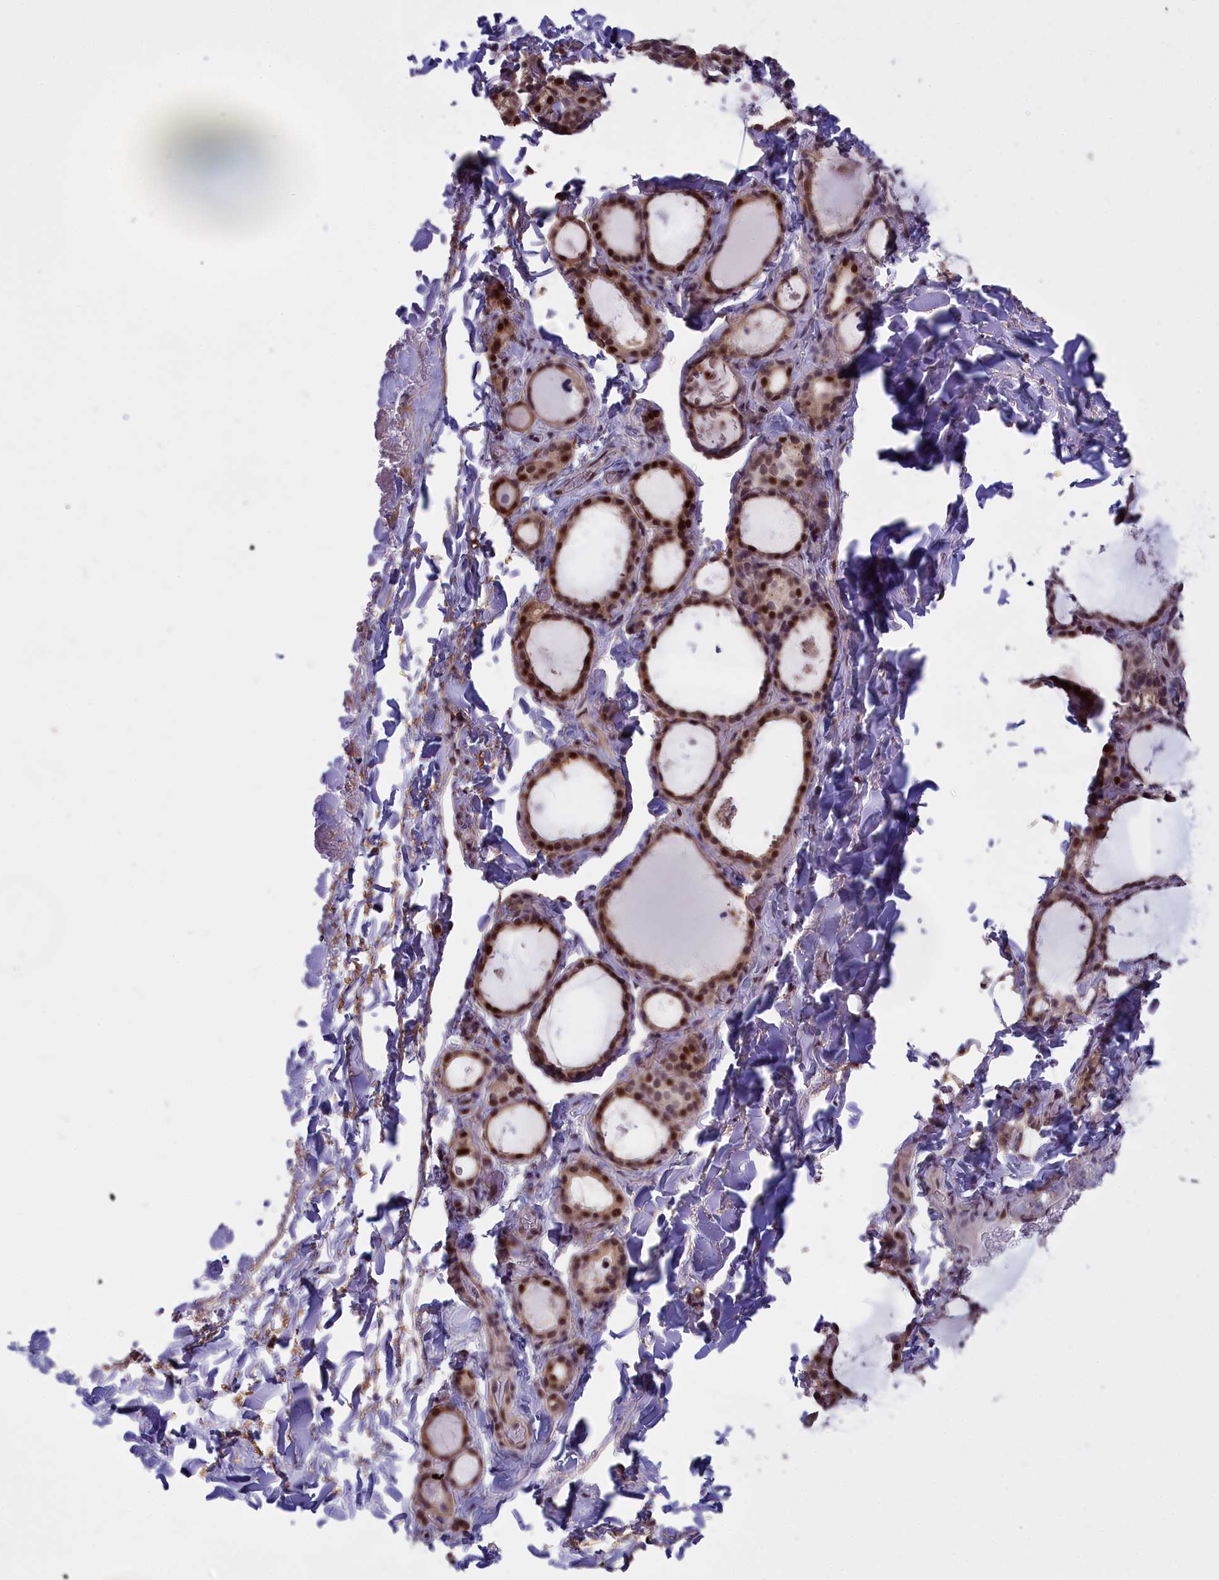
{"staining": {"intensity": "moderate", "quantity": ">75%", "location": "nuclear"}, "tissue": "thyroid gland", "cell_type": "Glandular cells", "image_type": "normal", "snomed": [{"axis": "morphology", "description": "Normal tissue, NOS"}, {"axis": "topography", "description": "Thyroid gland"}], "caption": "Glandular cells demonstrate medium levels of moderate nuclear staining in approximately >75% of cells in benign thyroid gland. Using DAB (3,3'-diaminobenzidine) (brown) and hematoxylin (blue) stains, captured at high magnification using brightfield microscopy.", "gene": "RELB", "patient": {"sex": "female", "age": 44}}